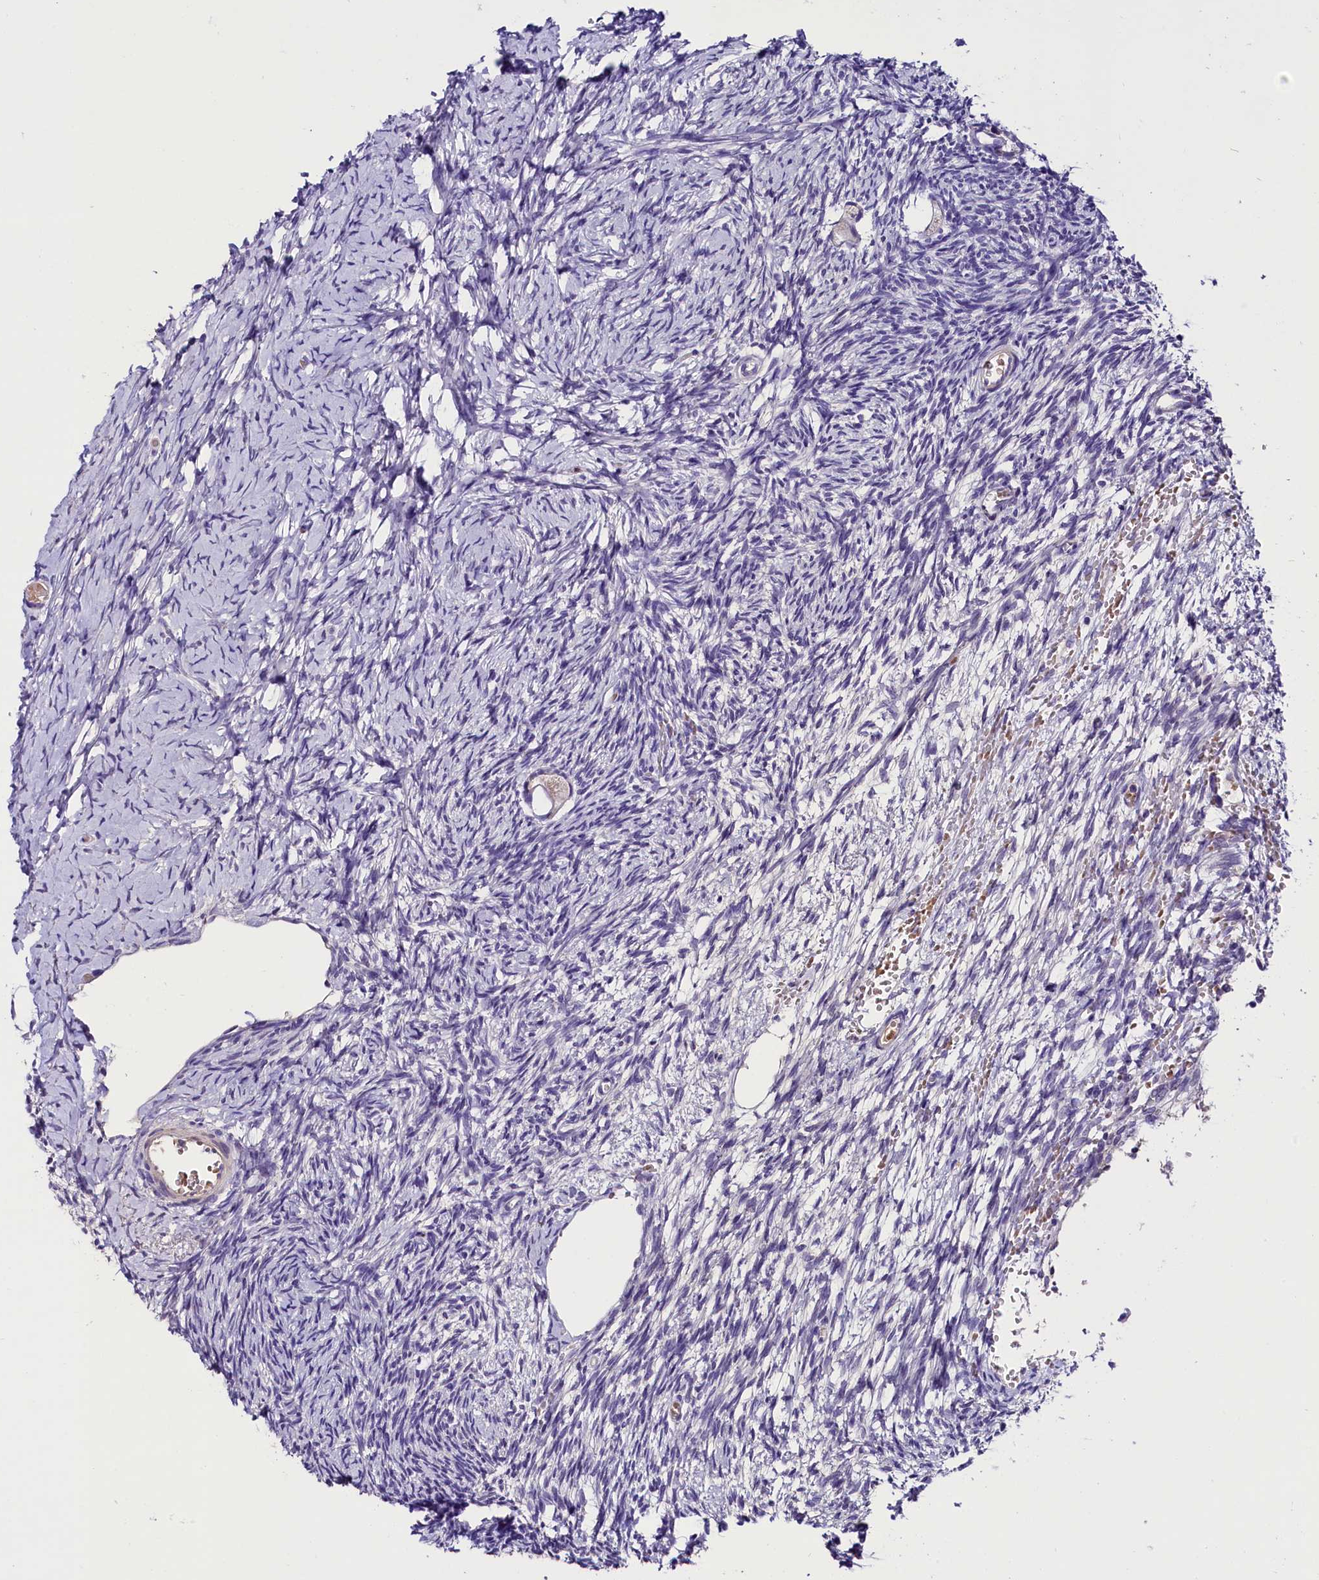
{"staining": {"intensity": "weak", "quantity": "25%-75%", "location": "cytoplasmic/membranous"}, "tissue": "ovary", "cell_type": "Follicle cells", "image_type": "normal", "snomed": [{"axis": "morphology", "description": "Normal tissue, NOS"}, {"axis": "topography", "description": "Ovary"}], "caption": "This photomicrograph reveals IHC staining of unremarkable human ovary, with low weak cytoplasmic/membranous positivity in about 25%-75% of follicle cells.", "gene": "MEX3B", "patient": {"sex": "female", "age": 39}}